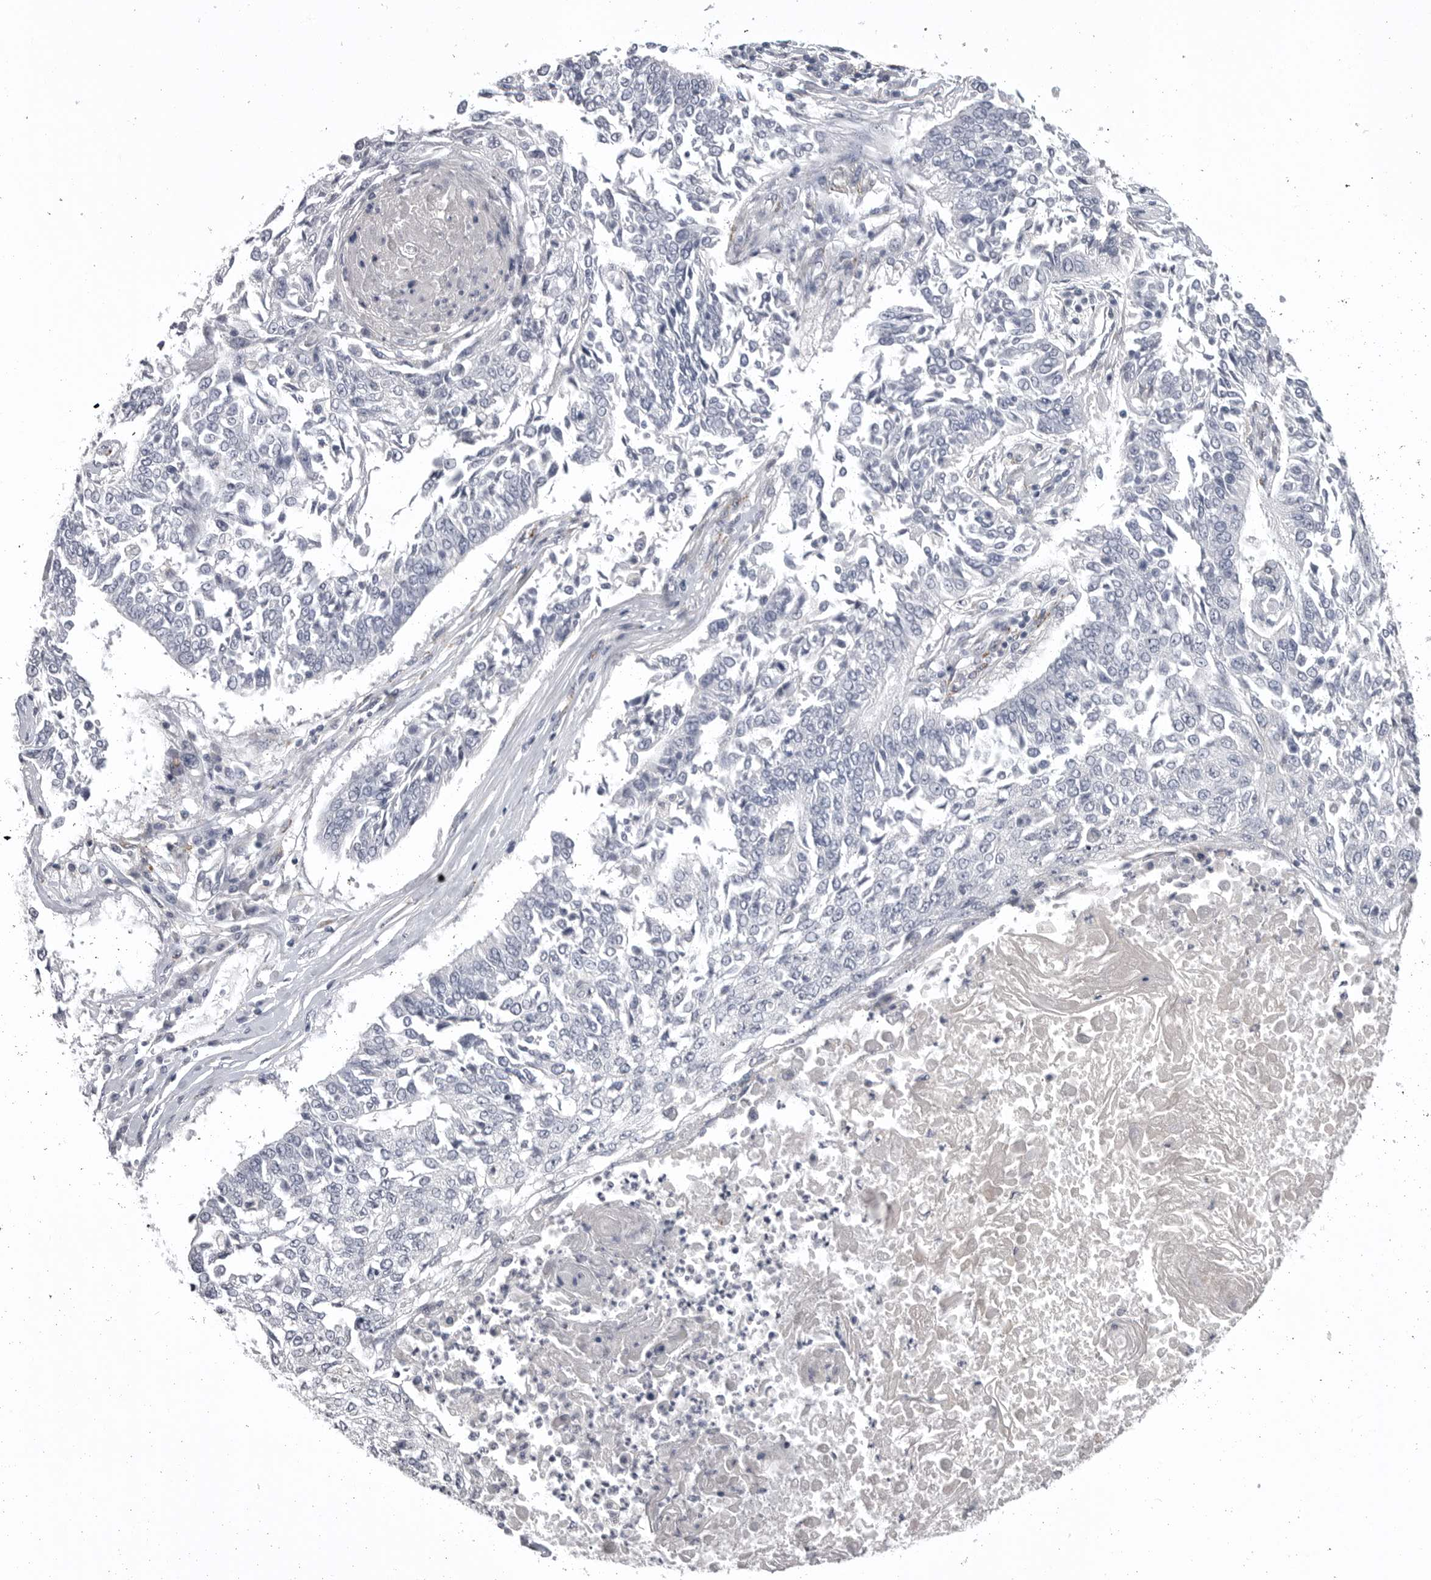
{"staining": {"intensity": "negative", "quantity": "none", "location": "none"}, "tissue": "lung cancer", "cell_type": "Tumor cells", "image_type": "cancer", "snomed": [{"axis": "morphology", "description": "Normal tissue, NOS"}, {"axis": "morphology", "description": "Squamous cell carcinoma, NOS"}, {"axis": "topography", "description": "Cartilage tissue"}, {"axis": "topography", "description": "Bronchus"}, {"axis": "topography", "description": "Lung"}, {"axis": "topography", "description": "Peripheral nerve tissue"}], "caption": "DAB (3,3'-diaminobenzidine) immunohistochemical staining of lung cancer displays no significant positivity in tumor cells.", "gene": "SERPING1", "patient": {"sex": "female", "age": 49}}